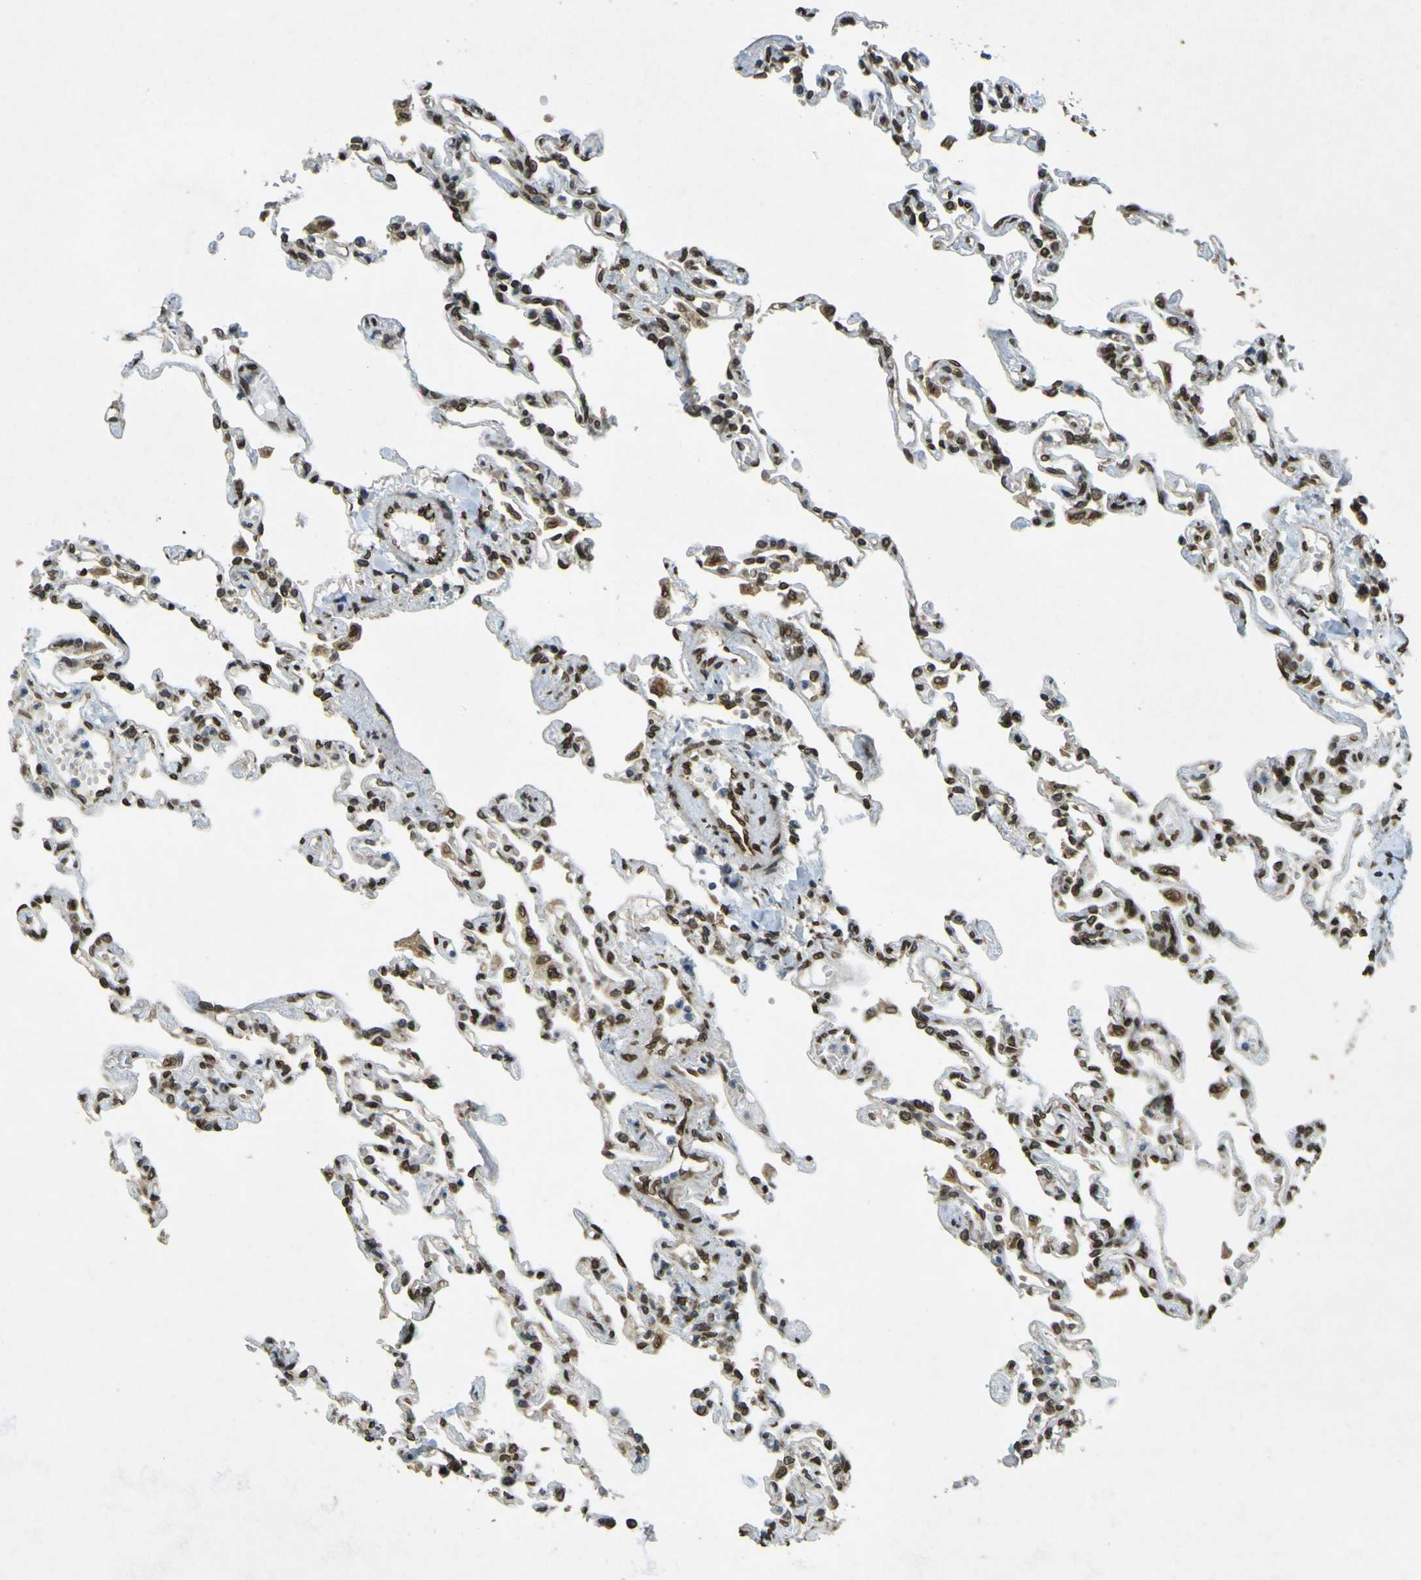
{"staining": {"intensity": "strong", "quantity": ">75%", "location": "cytoplasmic/membranous,nuclear"}, "tissue": "lung", "cell_type": "Alveolar cells", "image_type": "normal", "snomed": [{"axis": "morphology", "description": "Normal tissue, NOS"}, {"axis": "topography", "description": "Lung"}], "caption": "Protein expression by immunohistochemistry shows strong cytoplasmic/membranous,nuclear staining in about >75% of alveolar cells in benign lung.", "gene": "GALNT1", "patient": {"sex": "male", "age": 21}}